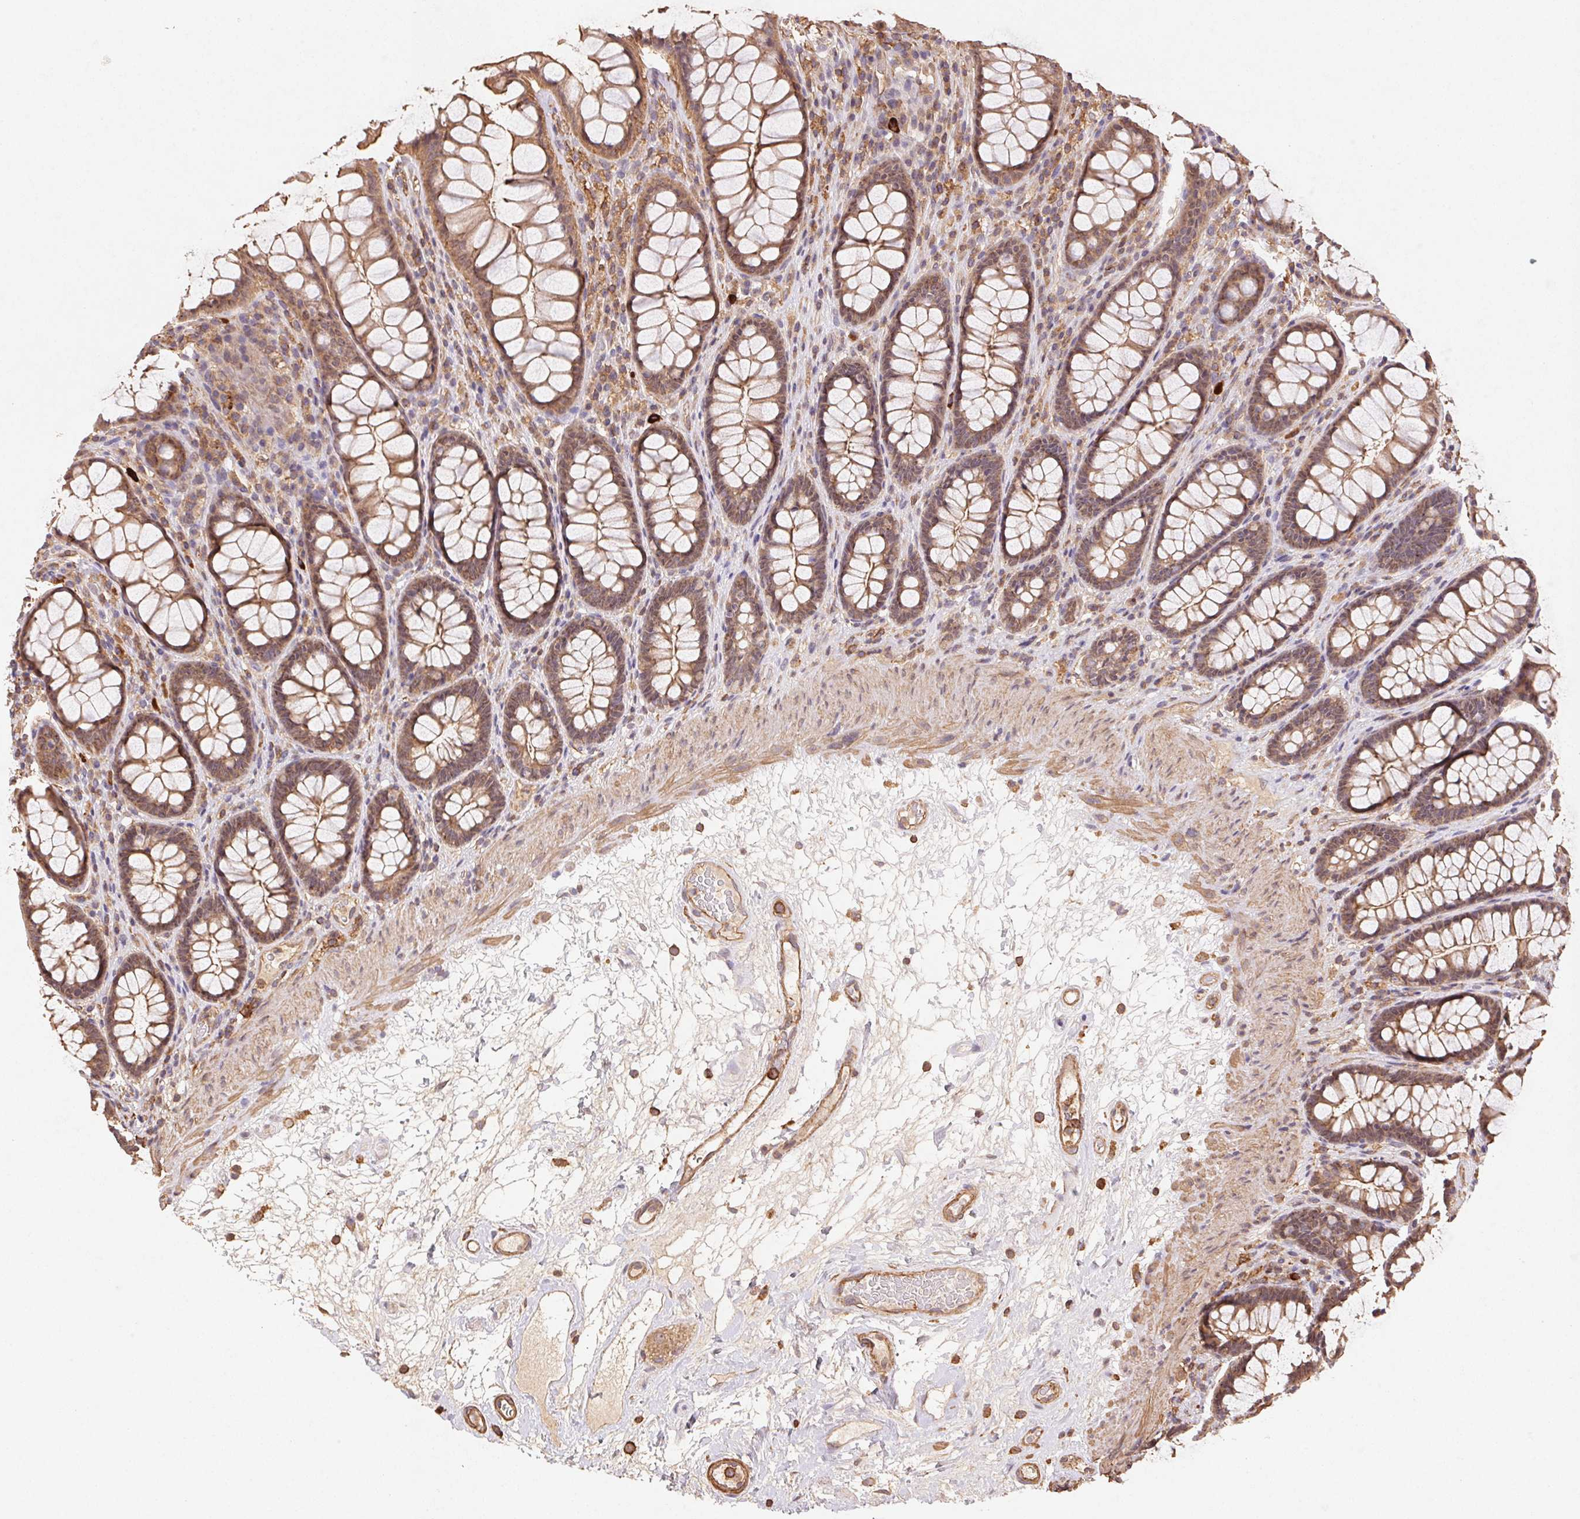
{"staining": {"intensity": "moderate", "quantity": ">75%", "location": "cytoplasmic/membranous"}, "tissue": "rectum", "cell_type": "Glandular cells", "image_type": "normal", "snomed": [{"axis": "morphology", "description": "Normal tissue, NOS"}, {"axis": "topography", "description": "Rectum"}], "caption": "Moderate cytoplasmic/membranous protein staining is present in approximately >75% of glandular cells in rectum. The protein of interest is stained brown, and the nuclei are stained in blue (DAB (3,3'-diaminobenzidine) IHC with brightfield microscopy, high magnification).", "gene": "ATG10", "patient": {"sex": "male", "age": 72}}